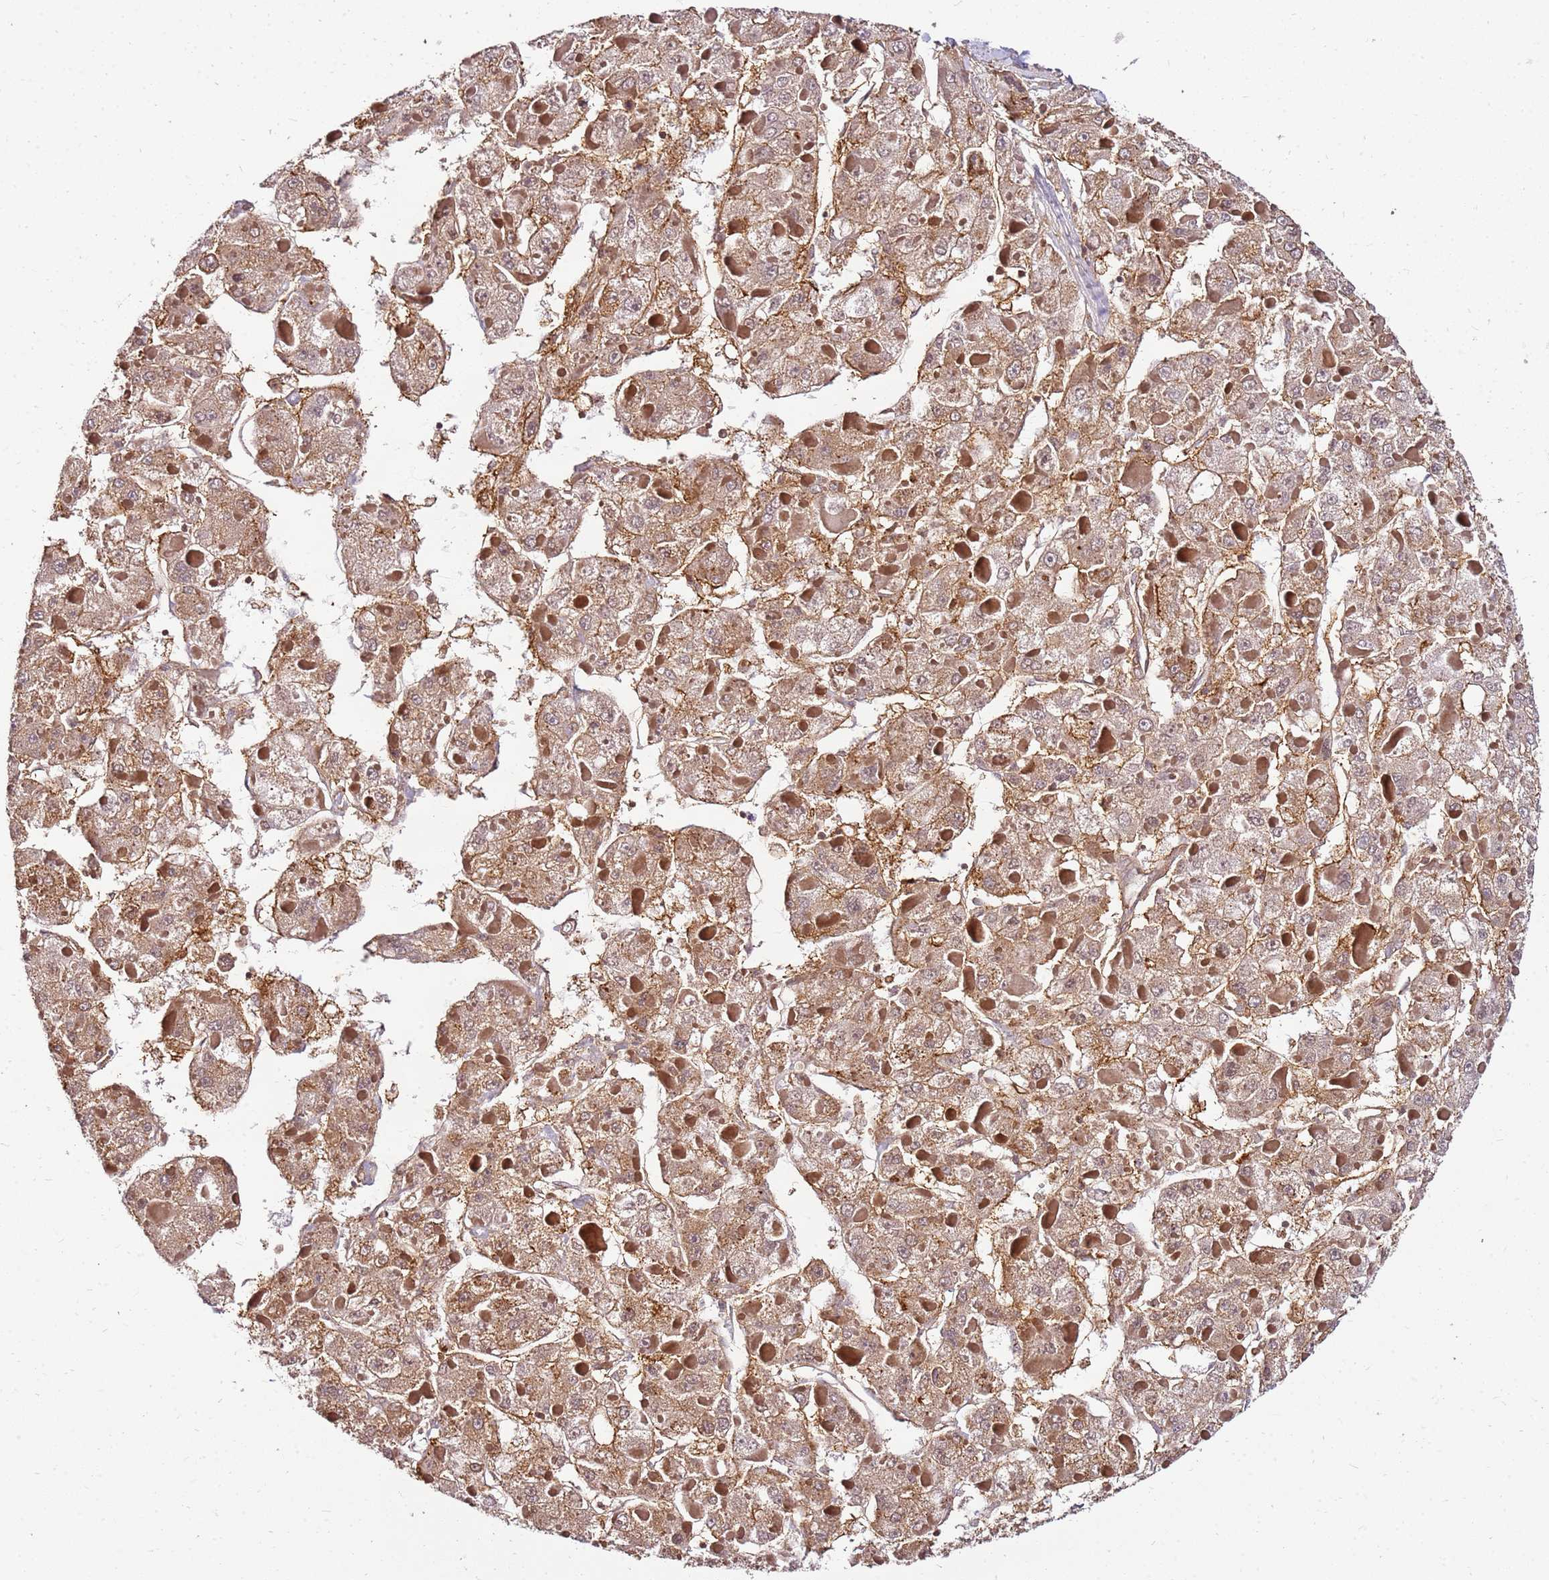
{"staining": {"intensity": "moderate", "quantity": ">75%", "location": "cytoplasmic/membranous"}, "tissue": "liver cancer", "cell_type": "Tumor cells", "image_type": "cancer", "snomed": [{"axis": "morphology", "description": "Carcinoma, Hepatocellular, NOS"}, {"axis": "topography", "description": "Liver"}], "caption": "An IHC photomicrograph of tumor tissue is shown. Protein staining in brown labels moderate cytoplasmic/membranous positivity in liver cancer within tumor cells.", "gene": "PIH1D1", "patient": {"sex": "female", "age": 73}}